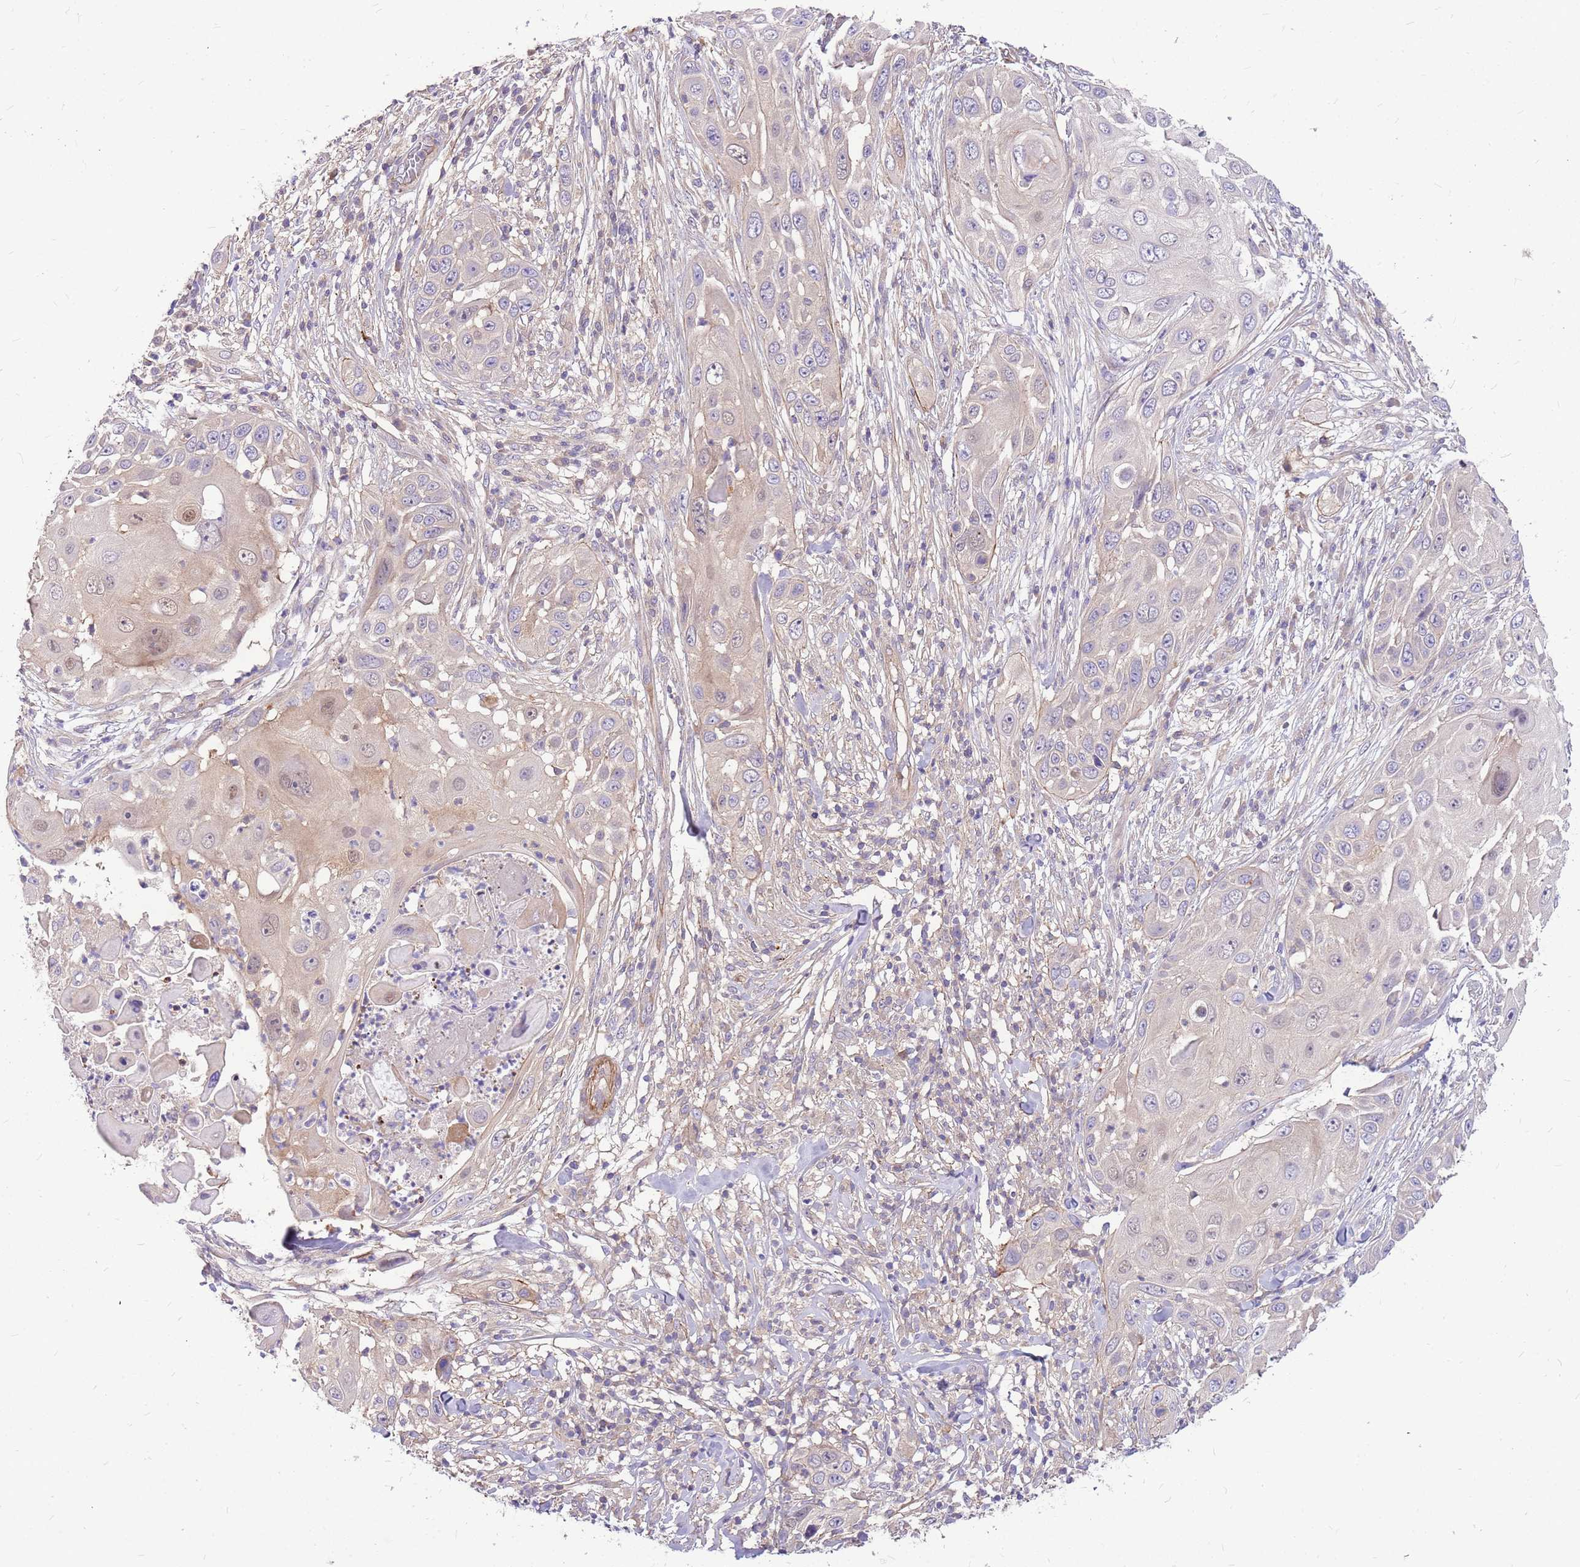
{"staining": {"intensity": "weak", "quantity": "<25%", "location": "cytoplasmic/membranous"}, "tissue": "skin cancer", "cell_type": "Tumor cells", "image_type": "cancer", "snomed": [{"axis": "morphology", "description": "Squamous cell carcinoma, NOS"}, {"axis": "topography", "description": "Skin"}], "caption": "Micrograph shows no protein positivity in tumor cells of skin cancer (squamous cell carcinoma) tissue.", "gene": "MVD", "patient": {"sex": "female", "age": 44}}